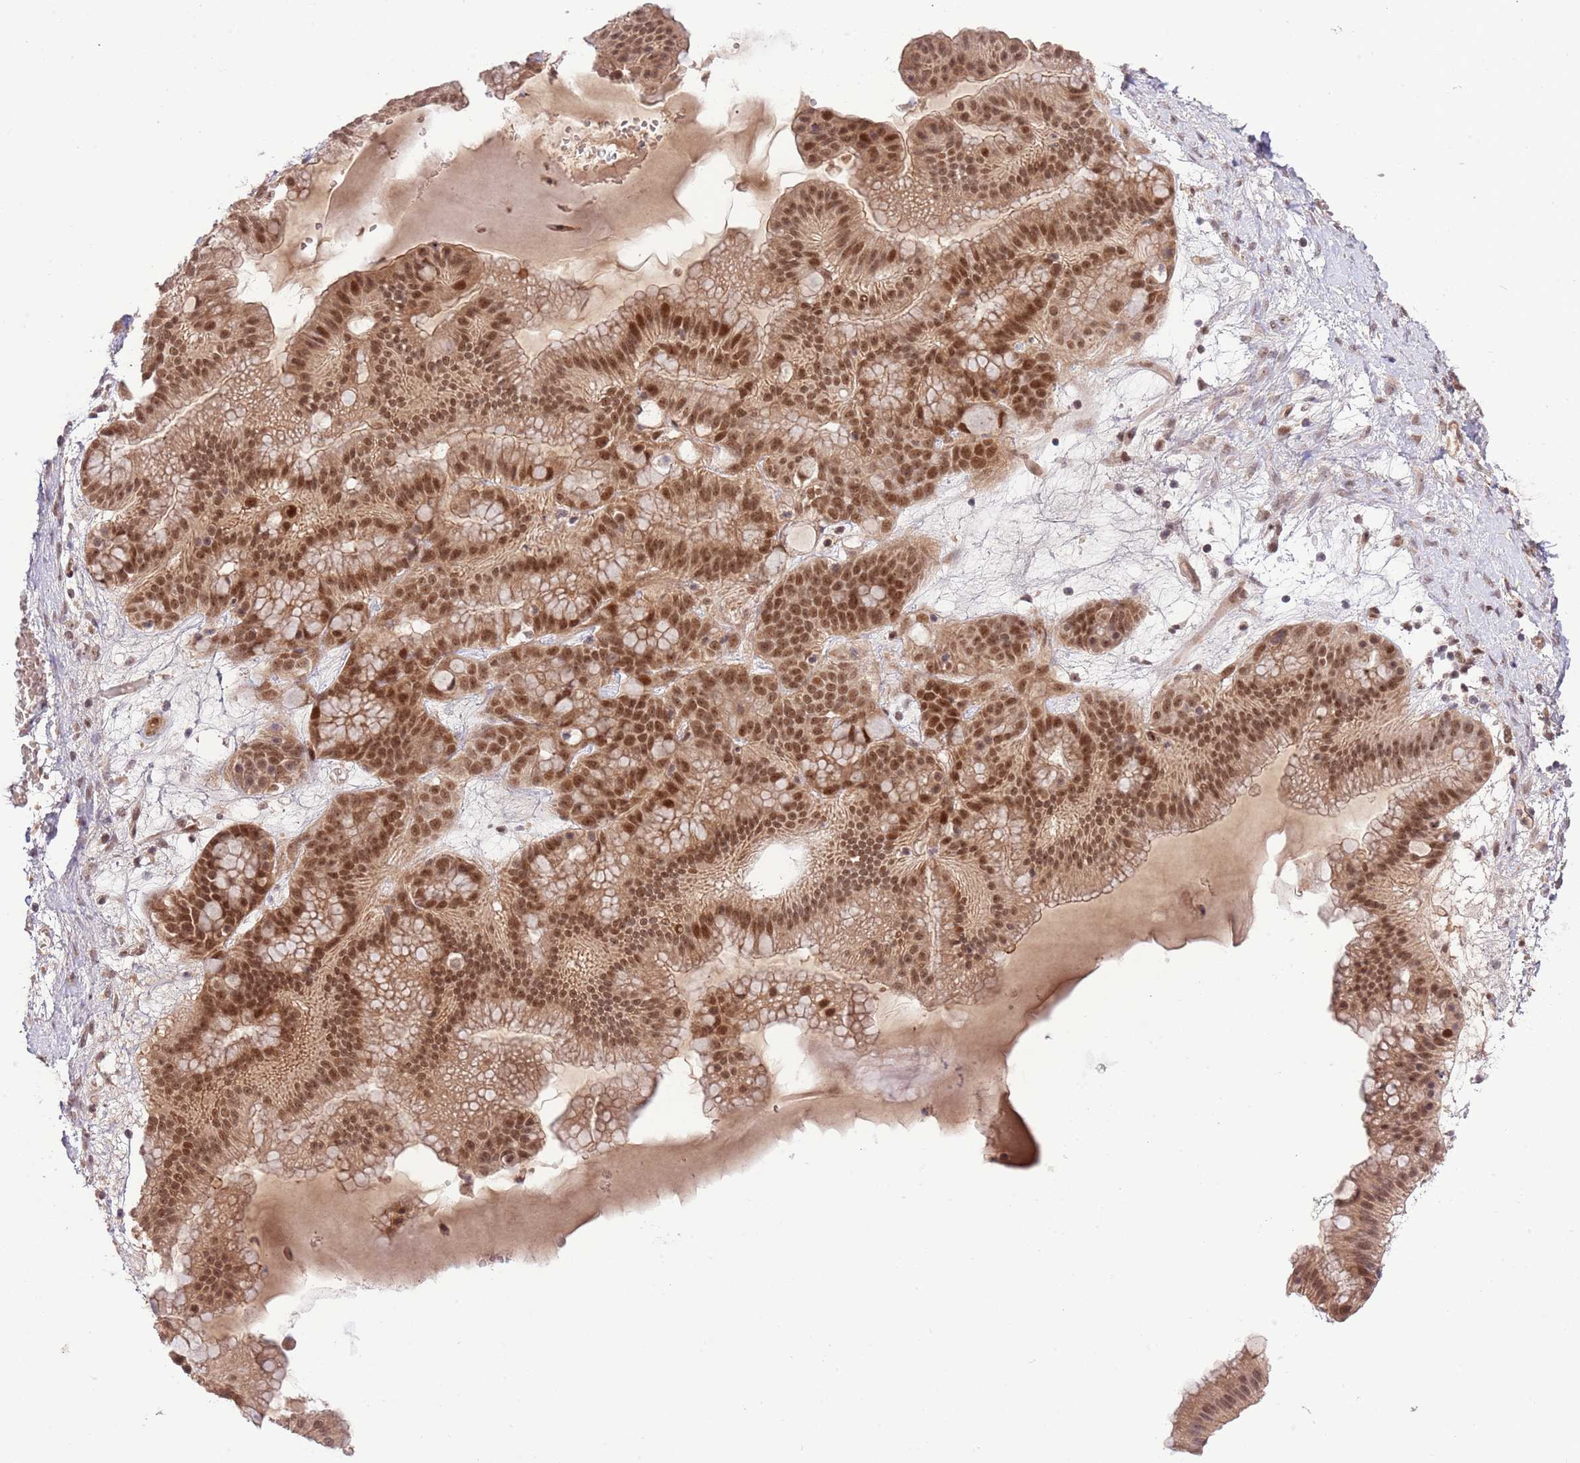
{"staining": {"intensity": "moderate", "quantity": ">75%", "location": "cytoplasmic/membranous,nuclear"}, "tissue": "ovarian cancer", "cell_type": "Tumor cells", "image_type": "cancer", "snomed": [{"axis": "morphology", "description": "Cystadenocarcinoma, mucinous, NOS"}, {"axis": "topography", "description": "Ovary"}], "caption": "IHC (DAB (3,3'-diaminobenzidine)) staining of human mucinous cystadenocarcinoma (ovarian) exhibits moderate cytoplasmic/membranous and nuclear protein expression in about >75% of tumor cells.", "gene": "CHD1", "patient": {"sex": "female", "age": 61}}